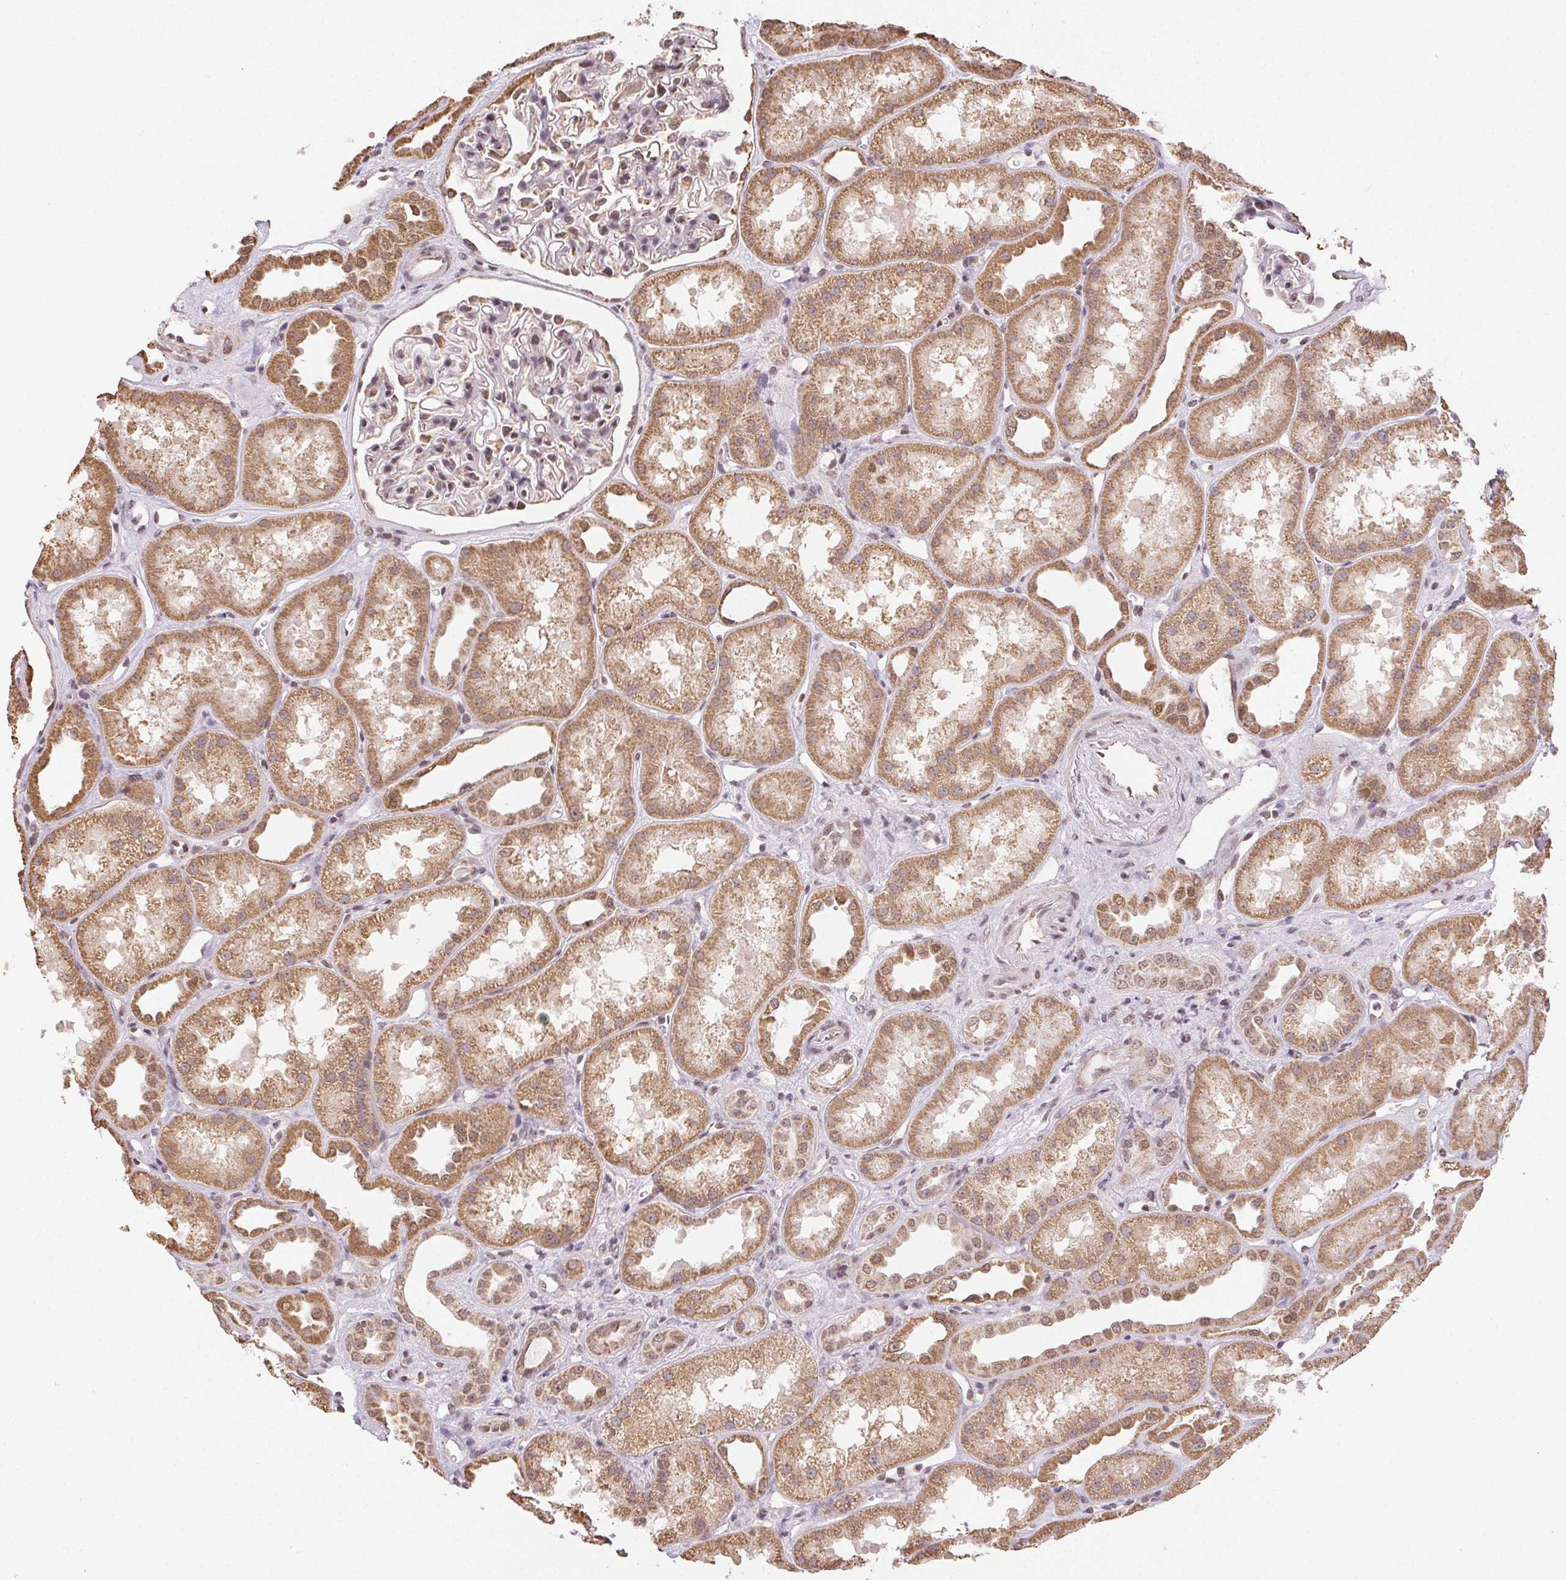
{"staining": {"intensity": "weak", "quantity": "25%-75%", "location": "nuclear"}, "tissue": "kidney", "cell_type": "Cells in glomeruli", "image_type": "normal", "snomed": [{"axis": "morphology", "description": "Normal tissue, NOS"}, {"axis": "topography", "description": "Kidney"}], "caption": "Immunohistochemical staining of unremarkable kidney reveals weak nuclear protein positivity in approximately 25%-75% of cells in glomeruli.", "gene": "PIWIL4", "patient": {"sex": "male", "age": 61}}